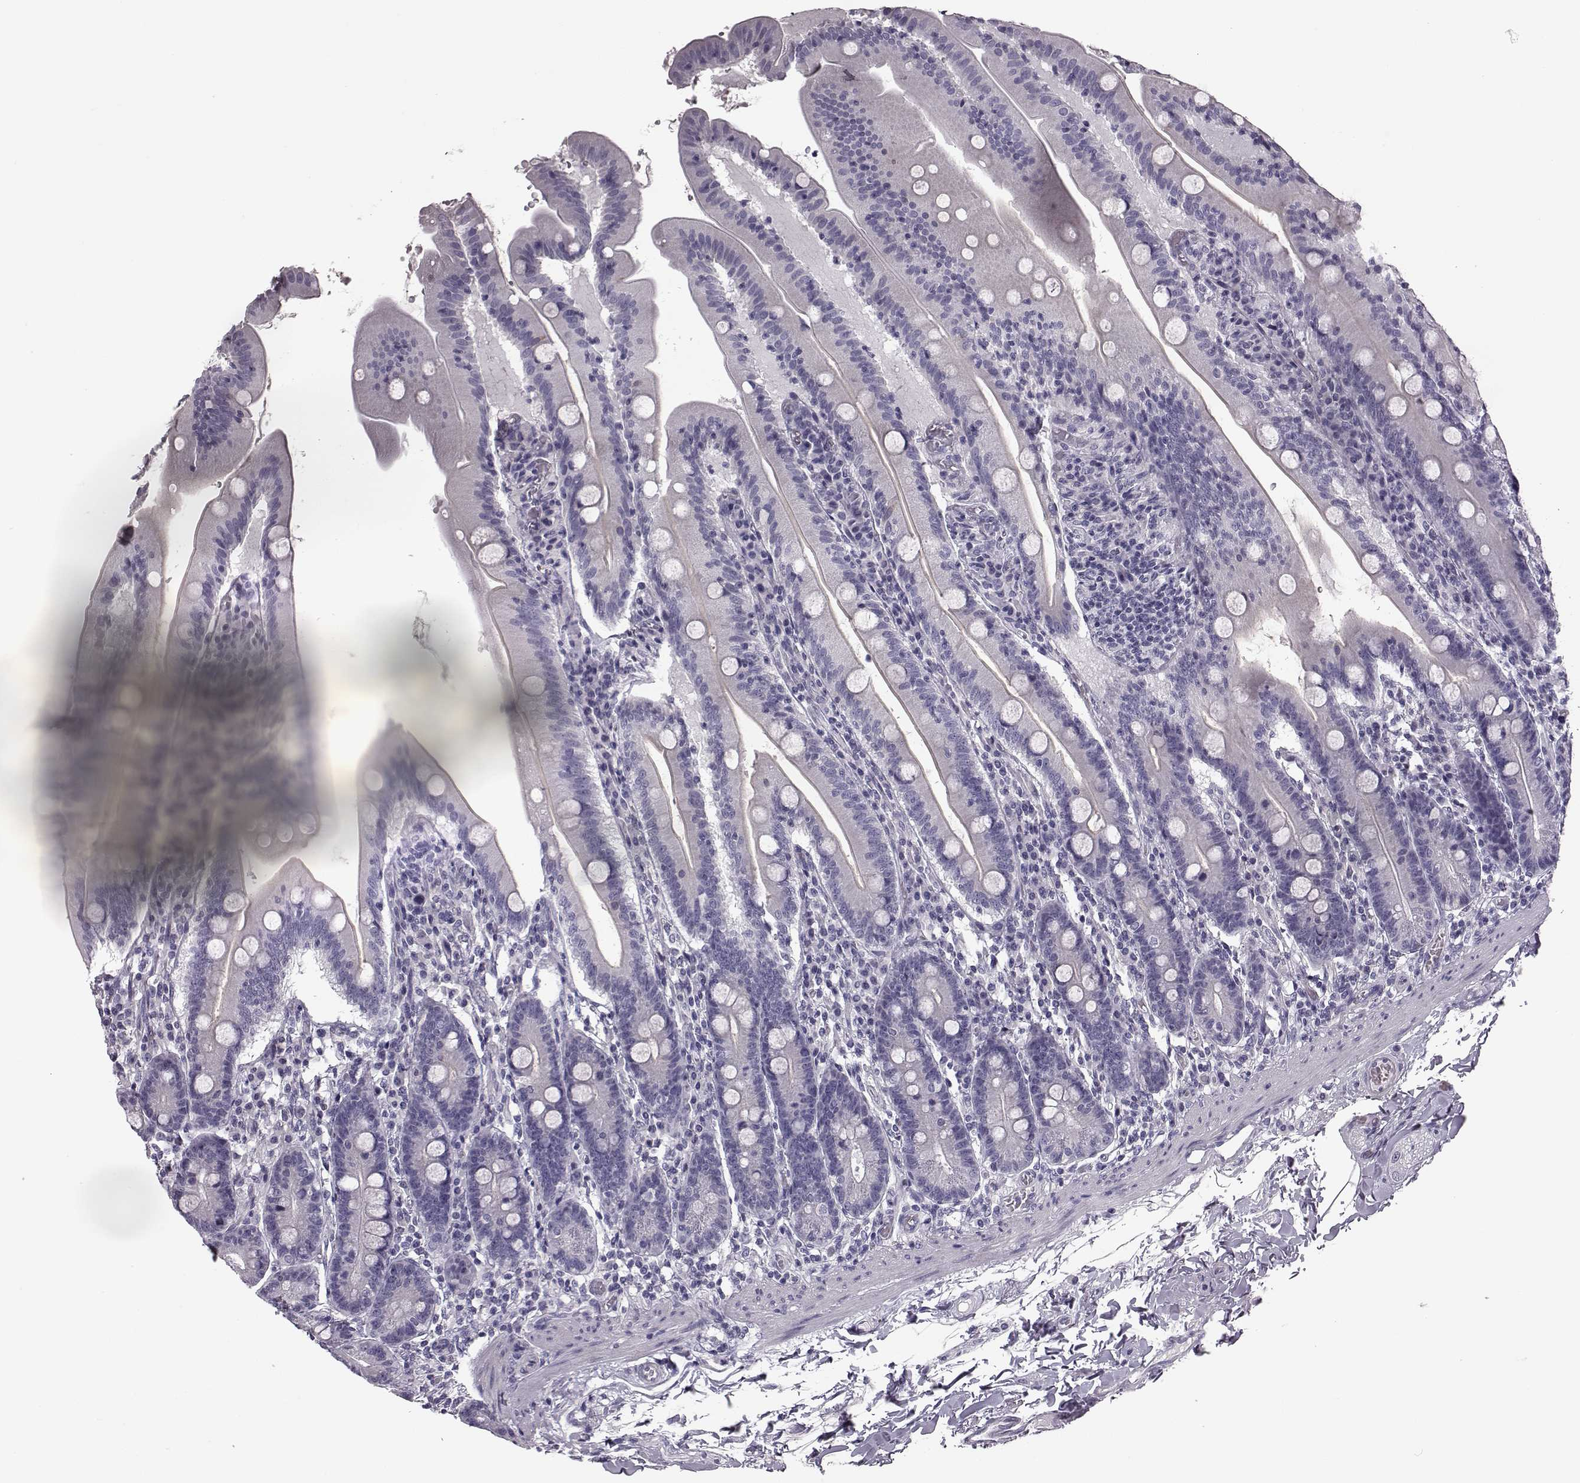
{"staining": {"intensity": "negative", "quantity": "none", "location": "none"}, "tissue": "small intestine", "cell_type": "Glandular cells", "image_type": "normal", "snomed": [{"axis": "morphology", "description": "Normal tissue, NOS"}, {"axis": "topography", "description": "Small intestine"}], "caption": "There is no significant expression in glandular cells of small intestine. (Immunohistochemistry, brightfield microscopy, high magnification).", "gene": "ODAD4", "patient": {"sex": "male", "age": 37}}